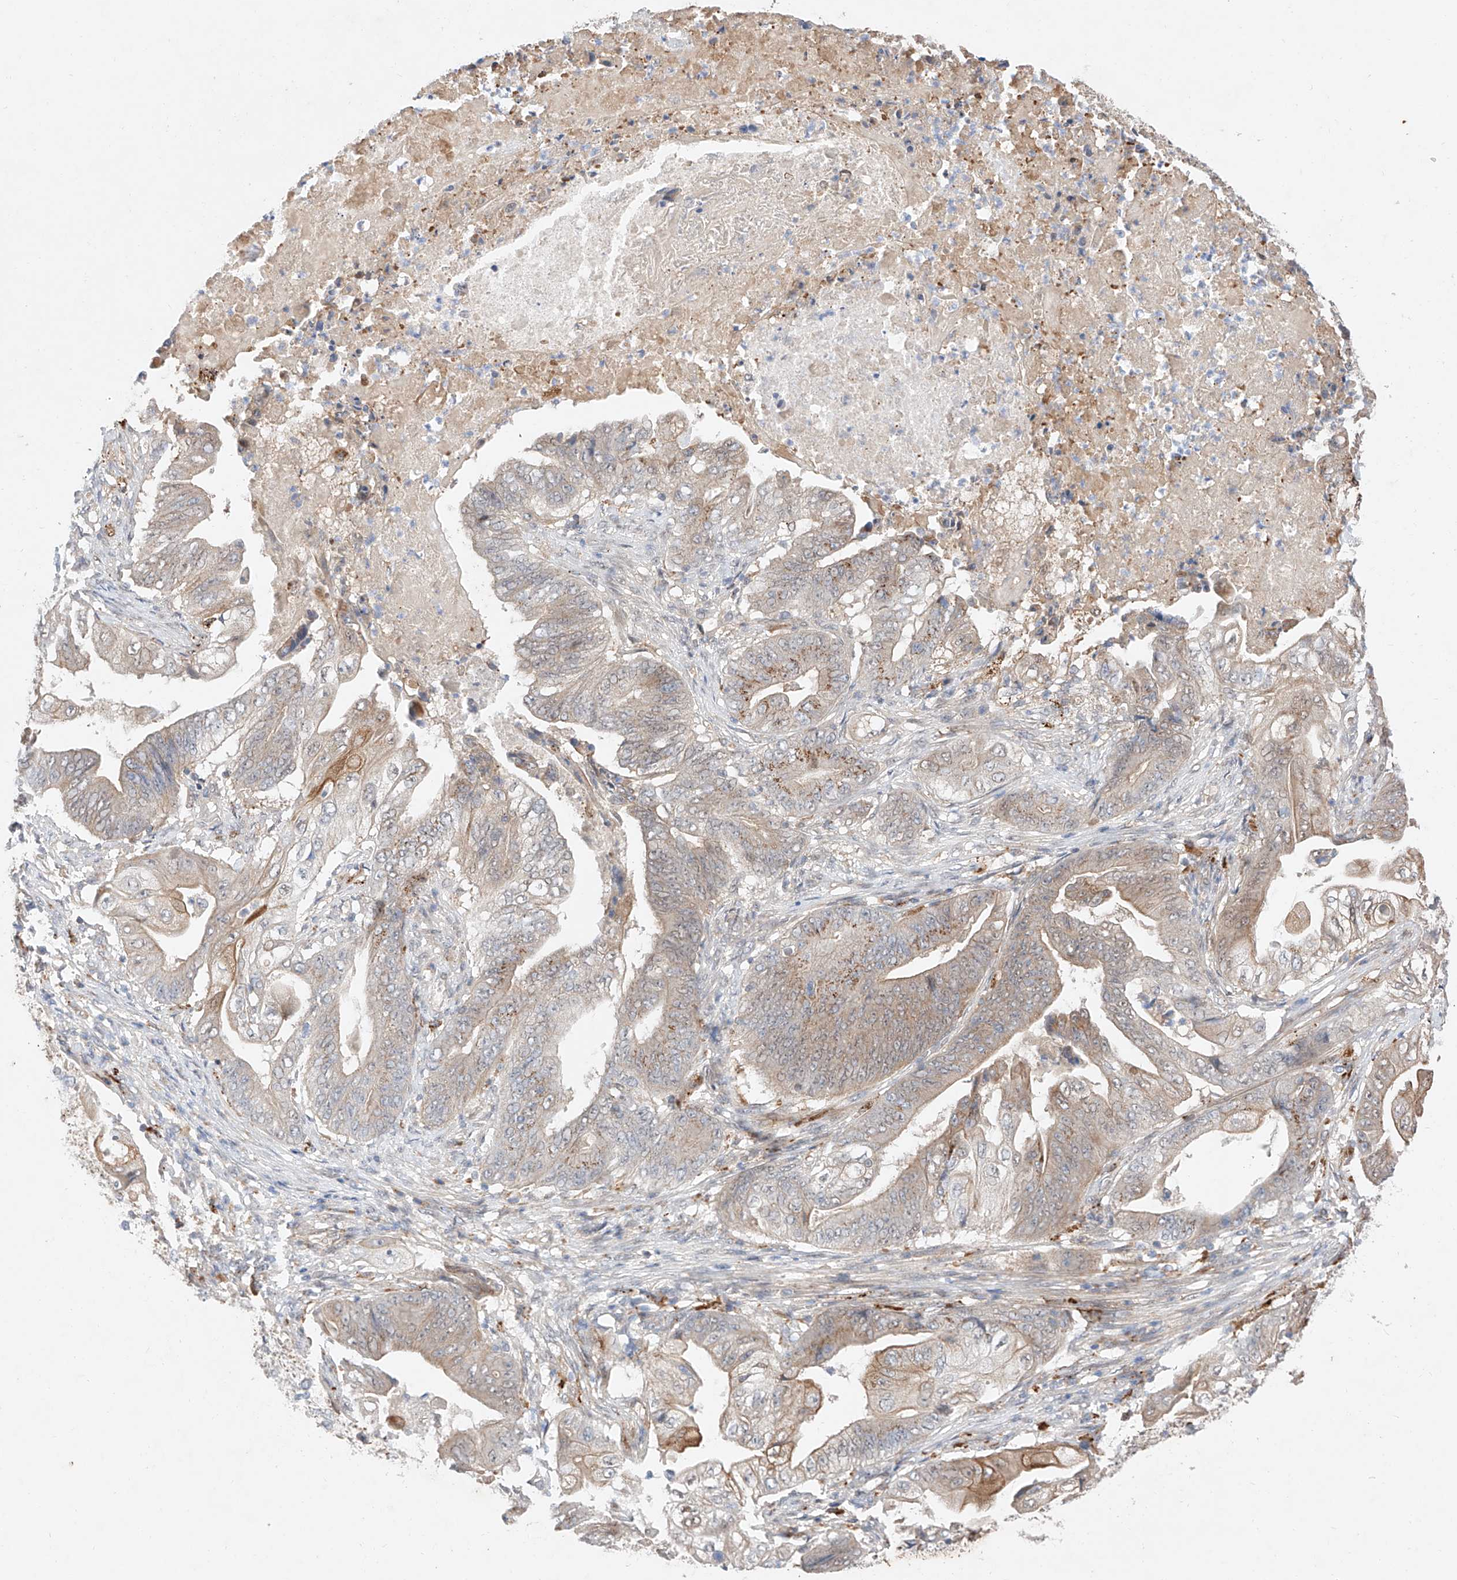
{"staining": {"intensity": "moderate", "quantity": "25%-75%", "location": "cytoplasmic/membranous"}, "tissue": "stomach cancer", "cell_type": "Tumor cells", "image_type": "cancer", "snomed": [{"axis": "morphology", "description": "Adenocarcinoma, NOS"}, {"axis": "topography", "description": "Stomach"}], "caption": "DAB (3,3'-diaminobenzidine) immunohistochemical staining of human adenocarcinoma (stomach) displays moderate cytoplasmic/membranous protein expression in approximately 25%-75% of tumor cells.", "gene": "GCNT1", "patient": {"sex": "female", "age": 73}}